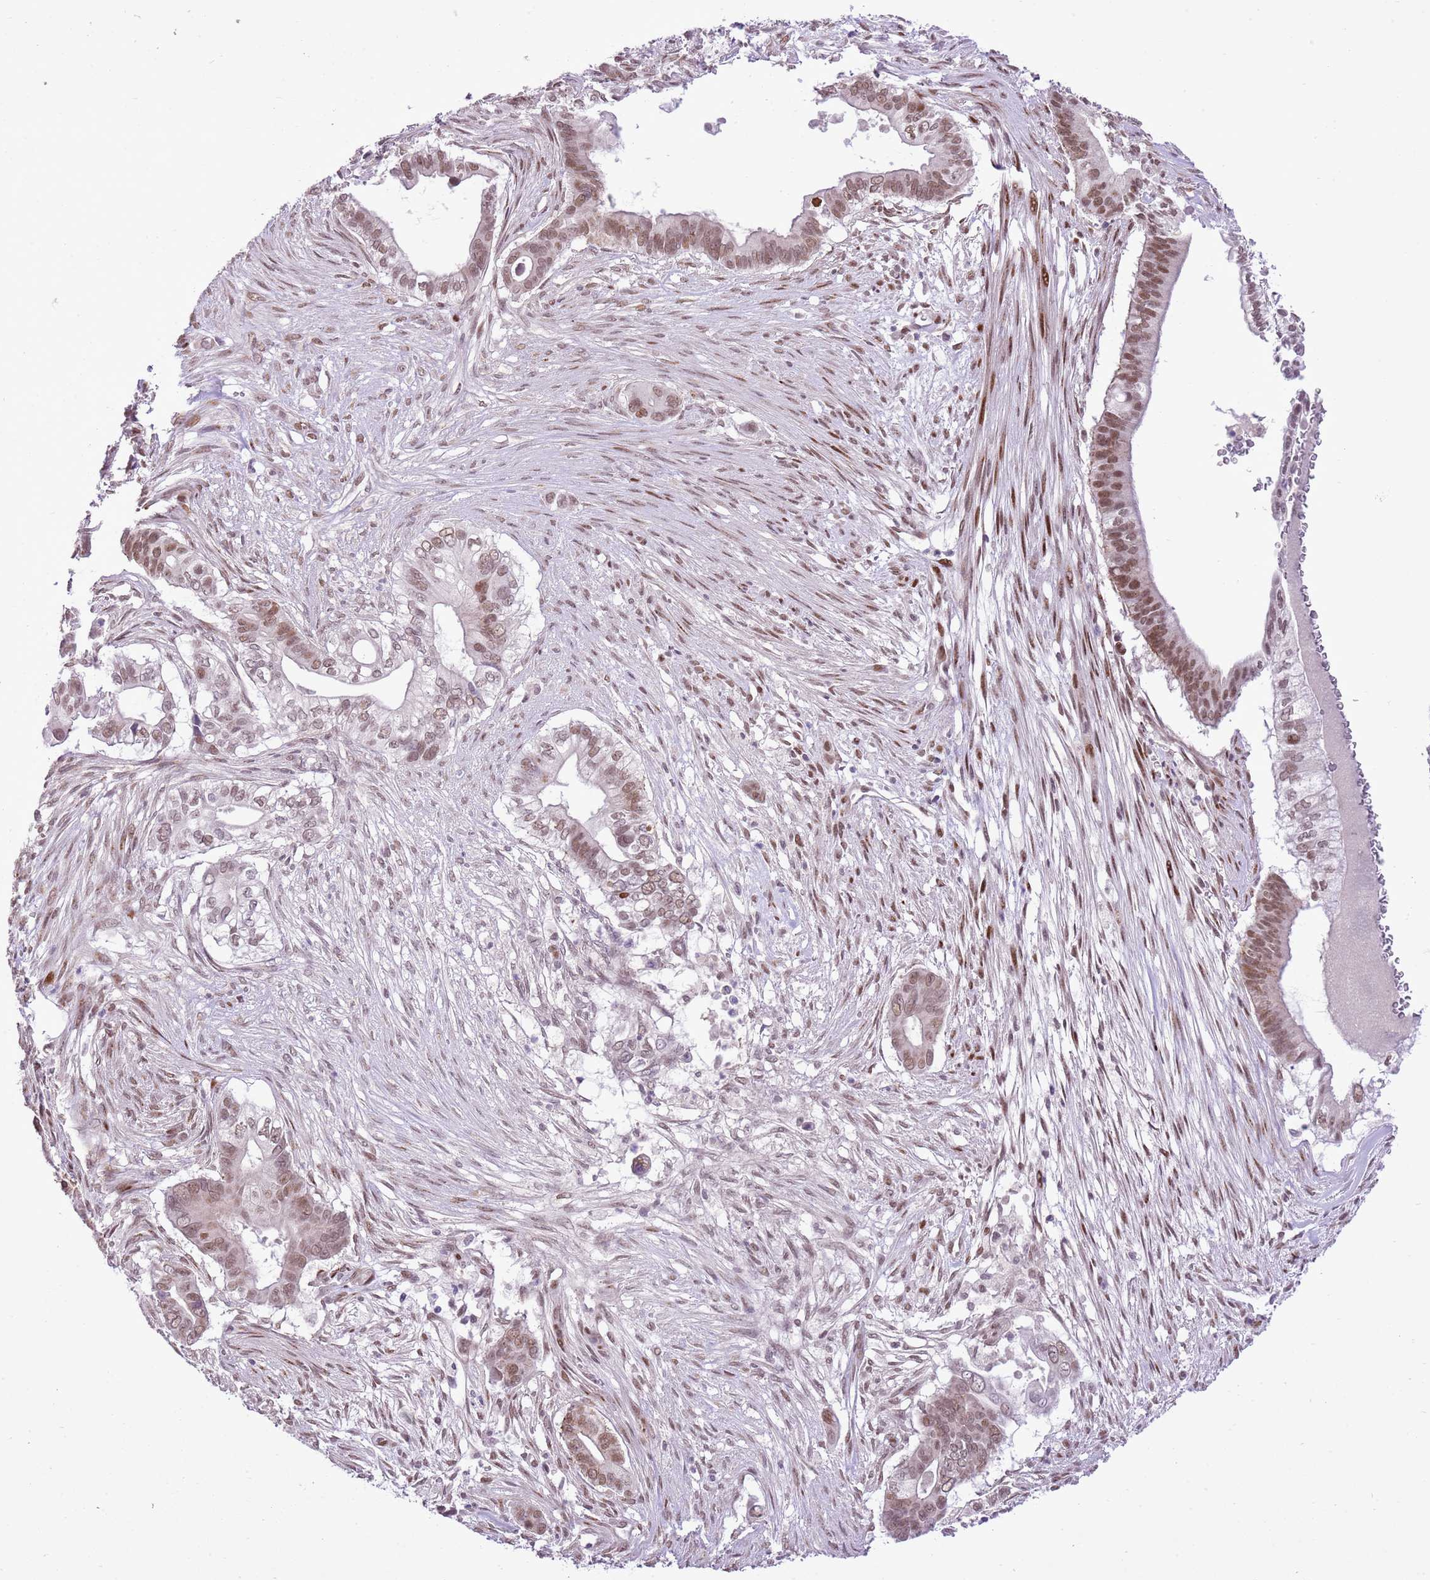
{"staining": {"intensity": "moderate", "quantity": ">75%", "location": "nuclear"}, "tissue": "pancreatic cancer", "cell_type": "Tumor cells", "image_type": "cancer", "snomed": [{"axis": "morphology", "description": "Adenocarcinoma, NOS"}, {"axis": "topography", "description": "Pancreas"}], "caption": "Immunohistochemical staining of pancreatic cancer reveals moderate nuclear protein positivity in about >75% of tumor cells. The staining was performed using DAB, with brown indicating positive protein expression. Nuclei are stained blue with hematoxylin.", "gene": "NACC2", "patient": {"sex": "male", "age": 68}}